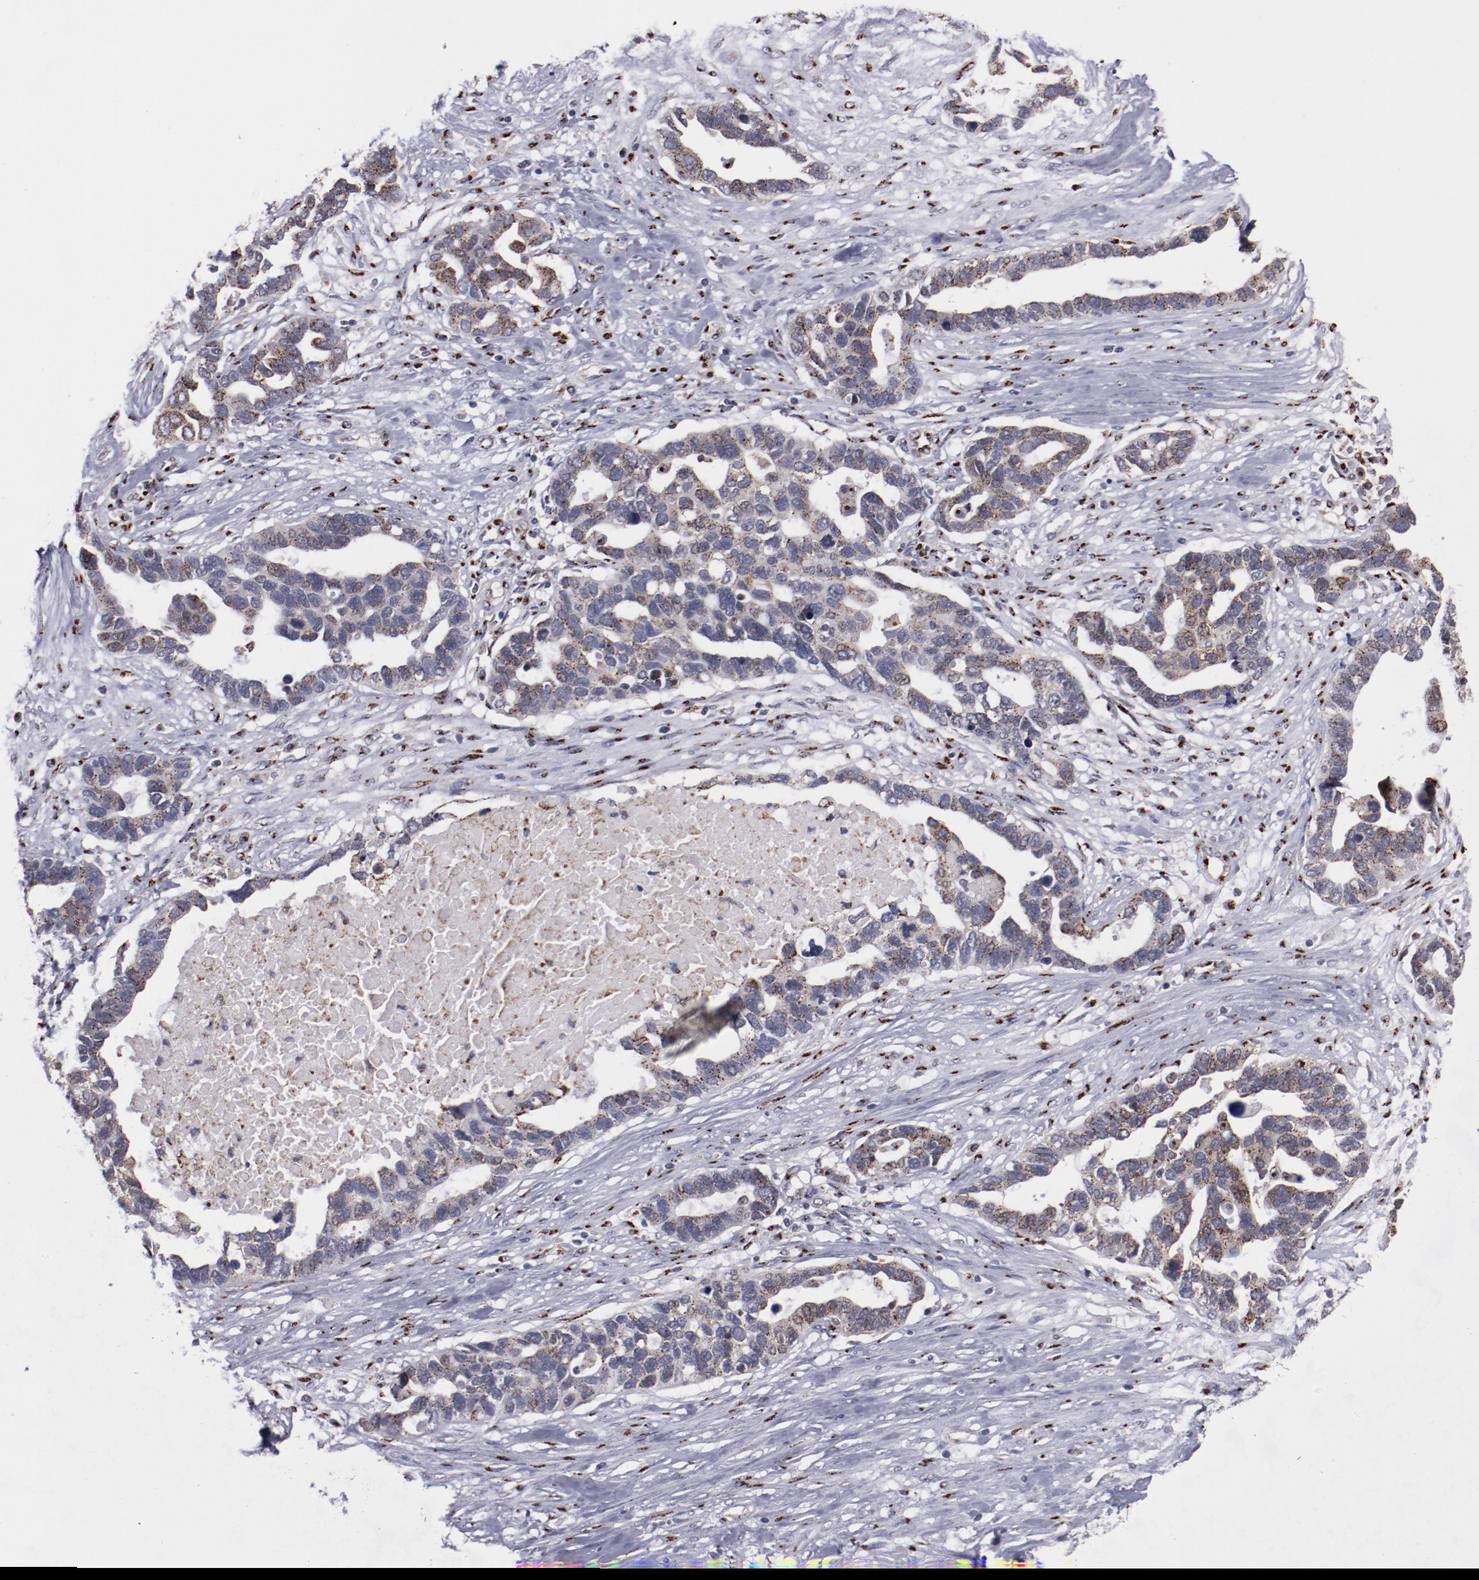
{"staining": {"intensity": "strong", "quantity": ">75%", "location": "cytoplasmic/membranous"}, "tissue": "ovarian cancer", "cell_type": "Tumor cells", "image_type": "cancer", "snomed": [{"axis": "morphology", "description": "Cystadenocarcinoma, serous, NOS"}, {"axis": "topography", "description": "Ovary"}], "caption": "Human ovarian serous cystadenocarcinoma stained with a brown dye reveals strong cytoplasmic/membranous positive expression in about >75% of tumor cells.", "gene": "GOLIM4", "patient": {"sex": "female", "age": 54}}